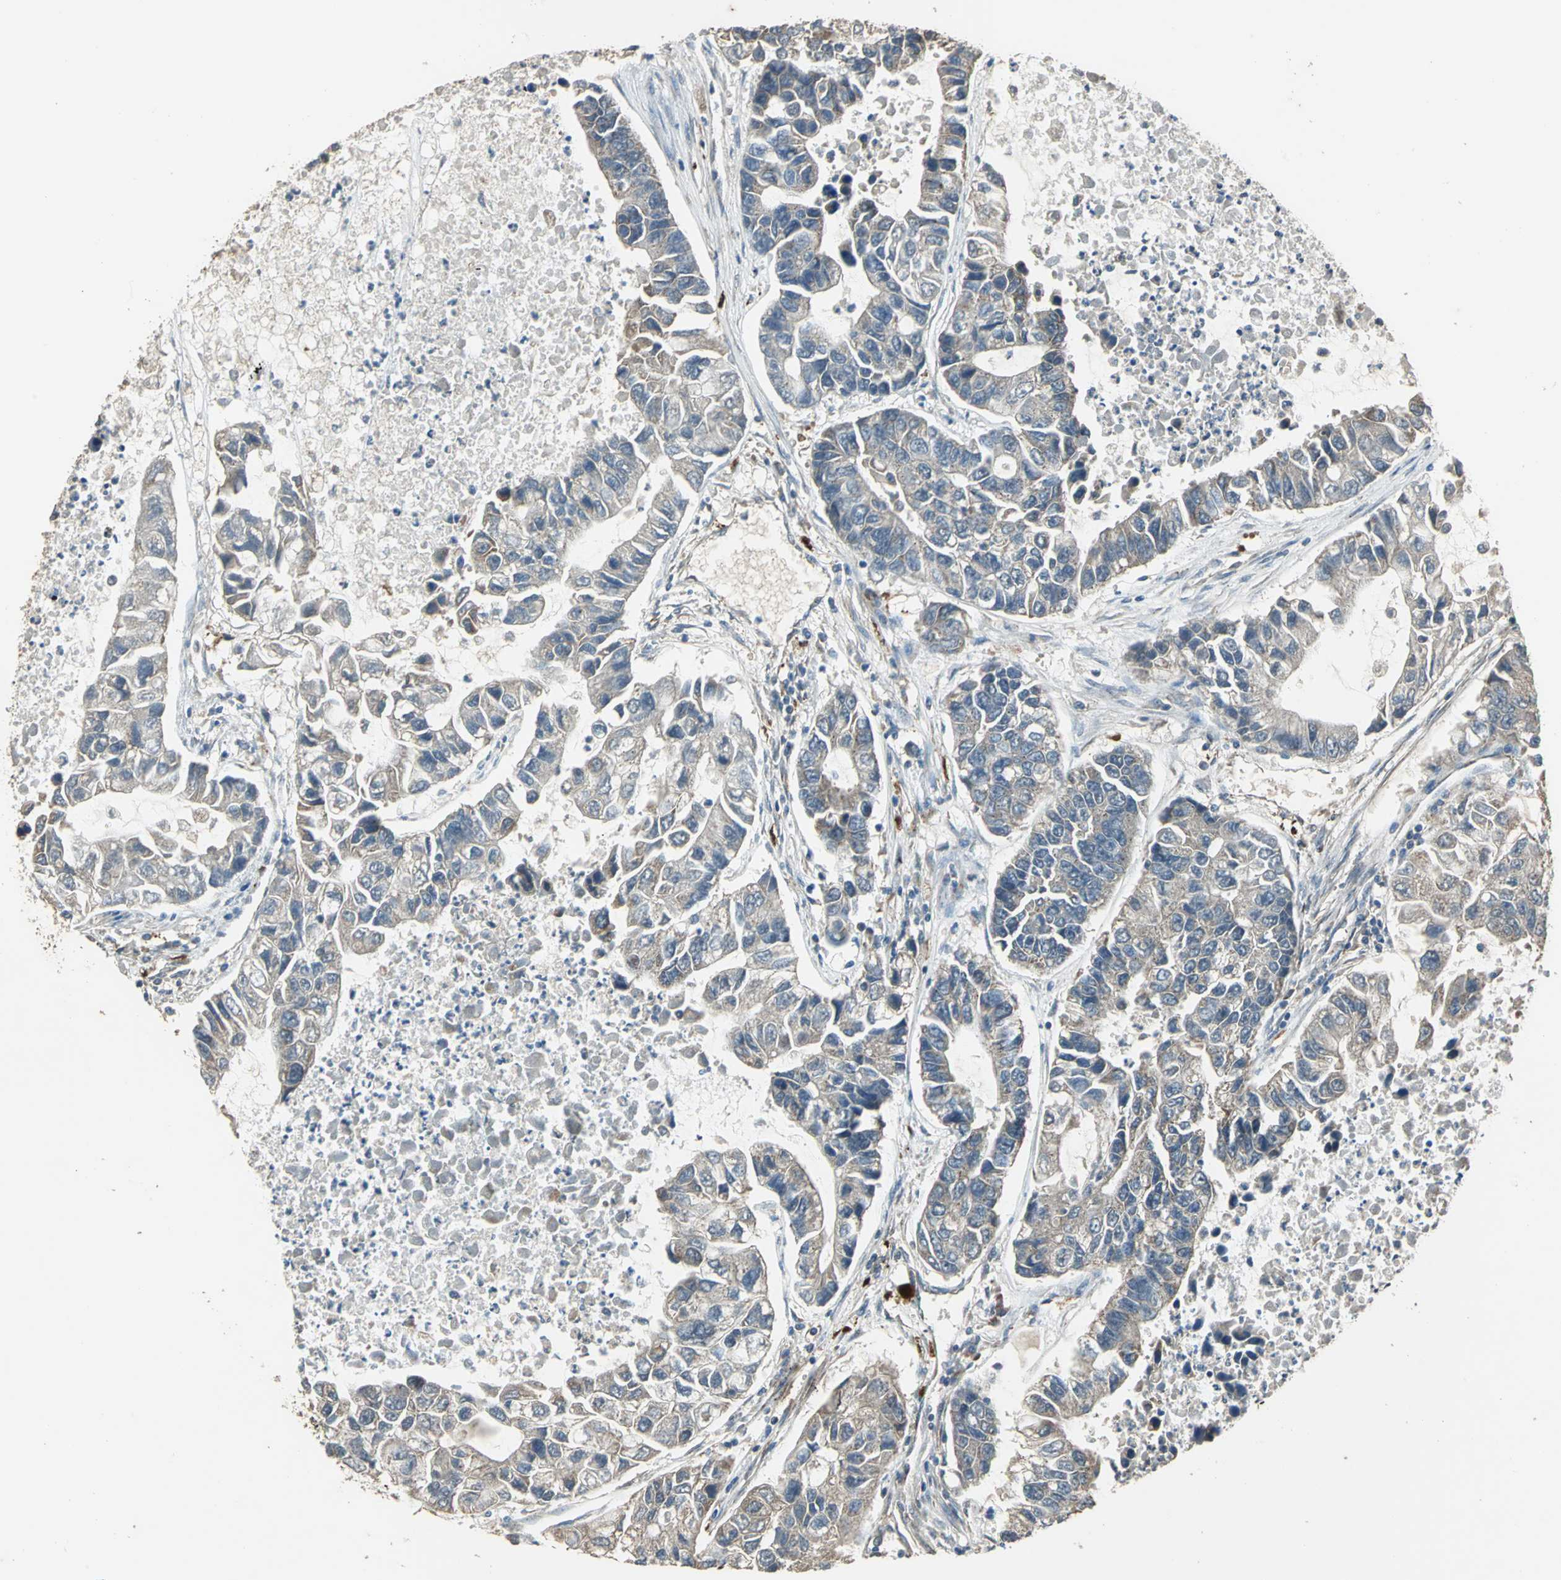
{"staining": {"intensity": "moderate", "quantity": "25%-75%", "location": "cytoplasmic/membranous"}, "tissue": "lung cancer", "cell_type": "Tumor cells", "image_type": "cancer", "snomed": [{"axis": "morphology", "description": "Adenocarcinoma, NOS"}, {"axis": "topography", "description": "Lung"}], "caption": "Immunohistochemistry (IHC) staining of lung adenocarcinoma, which displays medium levels of moderate cytoplasmic/membranous expression in about 25%-75% of tumor cells indicating moderate cytoplasmic/membranous protein positivity. The staining was performed using DAB (brown) for protein detection and nuclei were counterstained in hematoxylin (blue).", "gene": "POLRMT", "patient": {"sex": "female", "age": 51}}